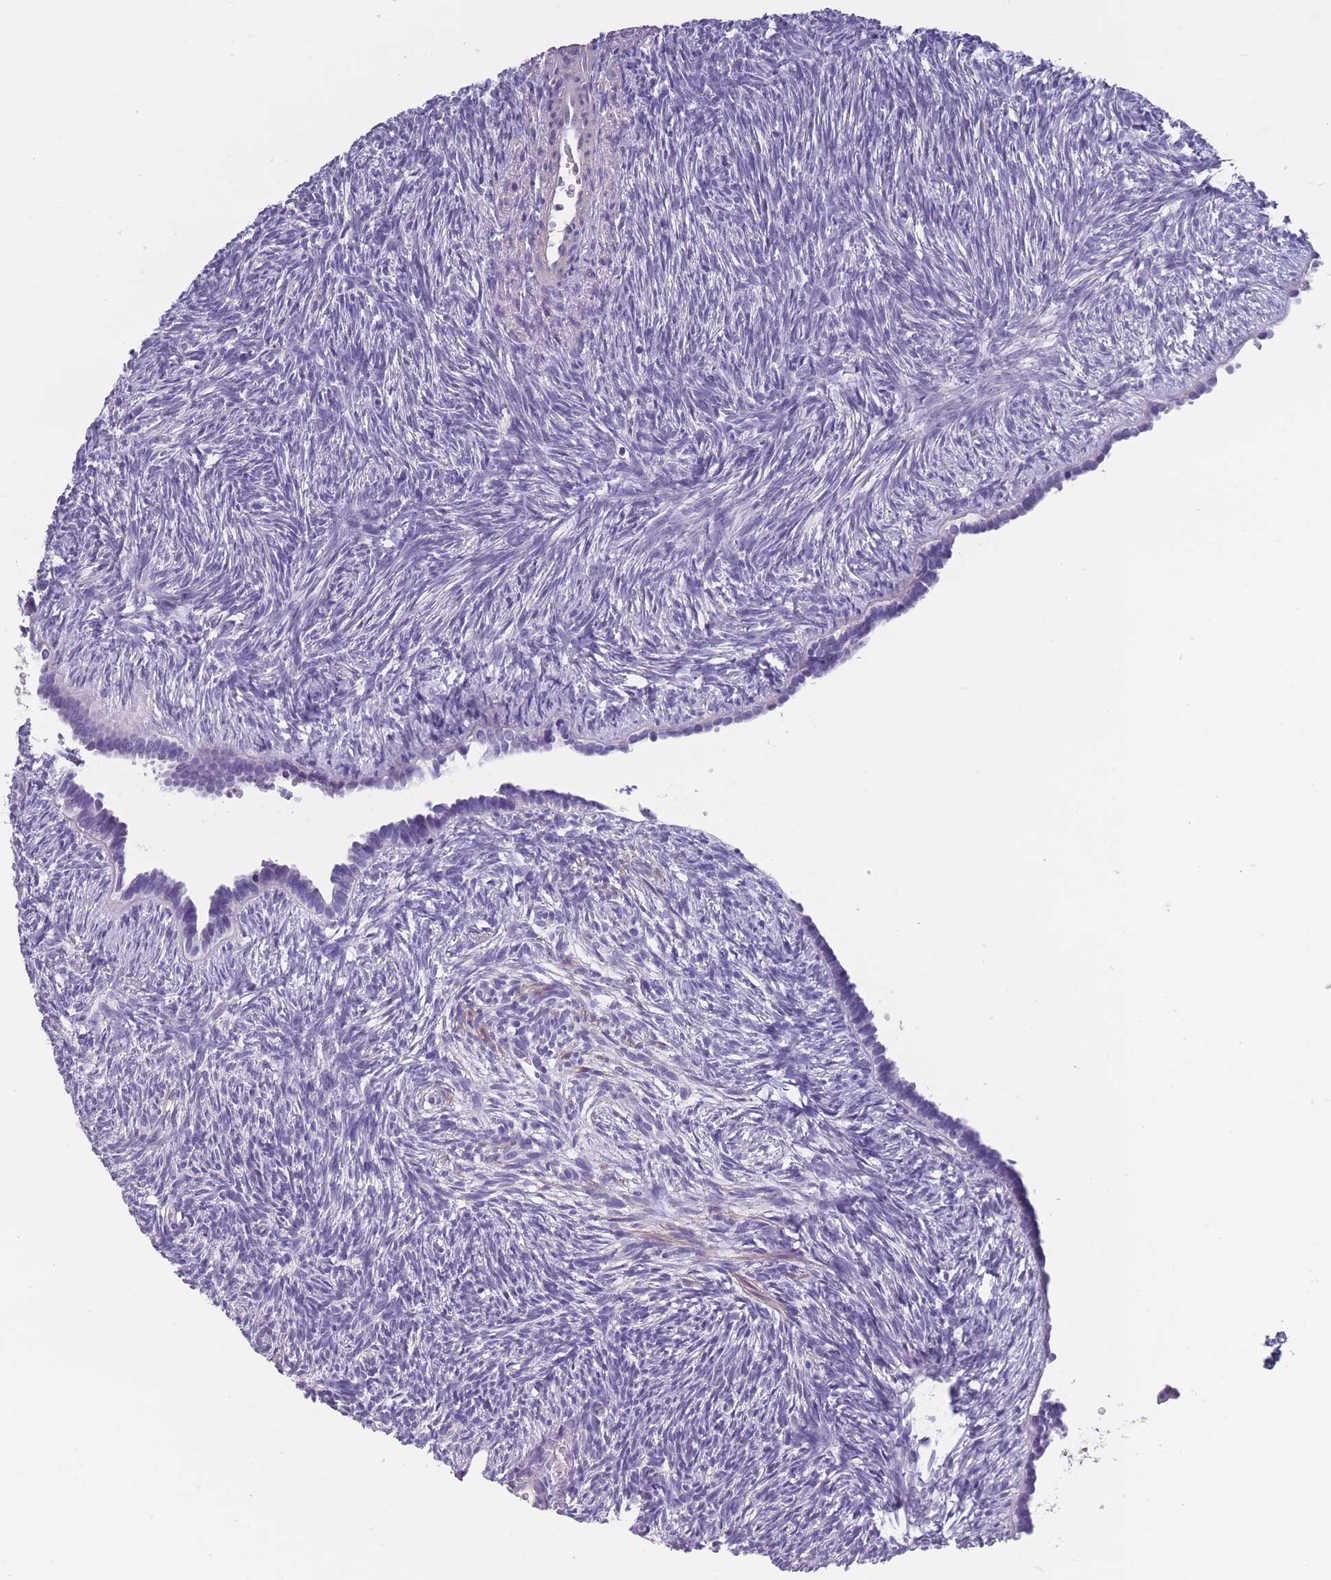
{"staining": {"intensity": "negative", "quantity": "none", "location": "none"}, "tissue": "ovary", "cell_type": "Follicle cells", "image_type": "normal", "snomed": [{"axis": "morphology", "description": "Normal tissue, NOS"}, {"axis": "topography", "description": "Ovary"}], "caption": "Photomicrograph shows no protein expression in follicle cells of normal ovary. (DAB IHC visualized using brightfield microscopy, high magnification).", "gene": "OR4C5", "patient": {"sex": "female", "age": 51}}